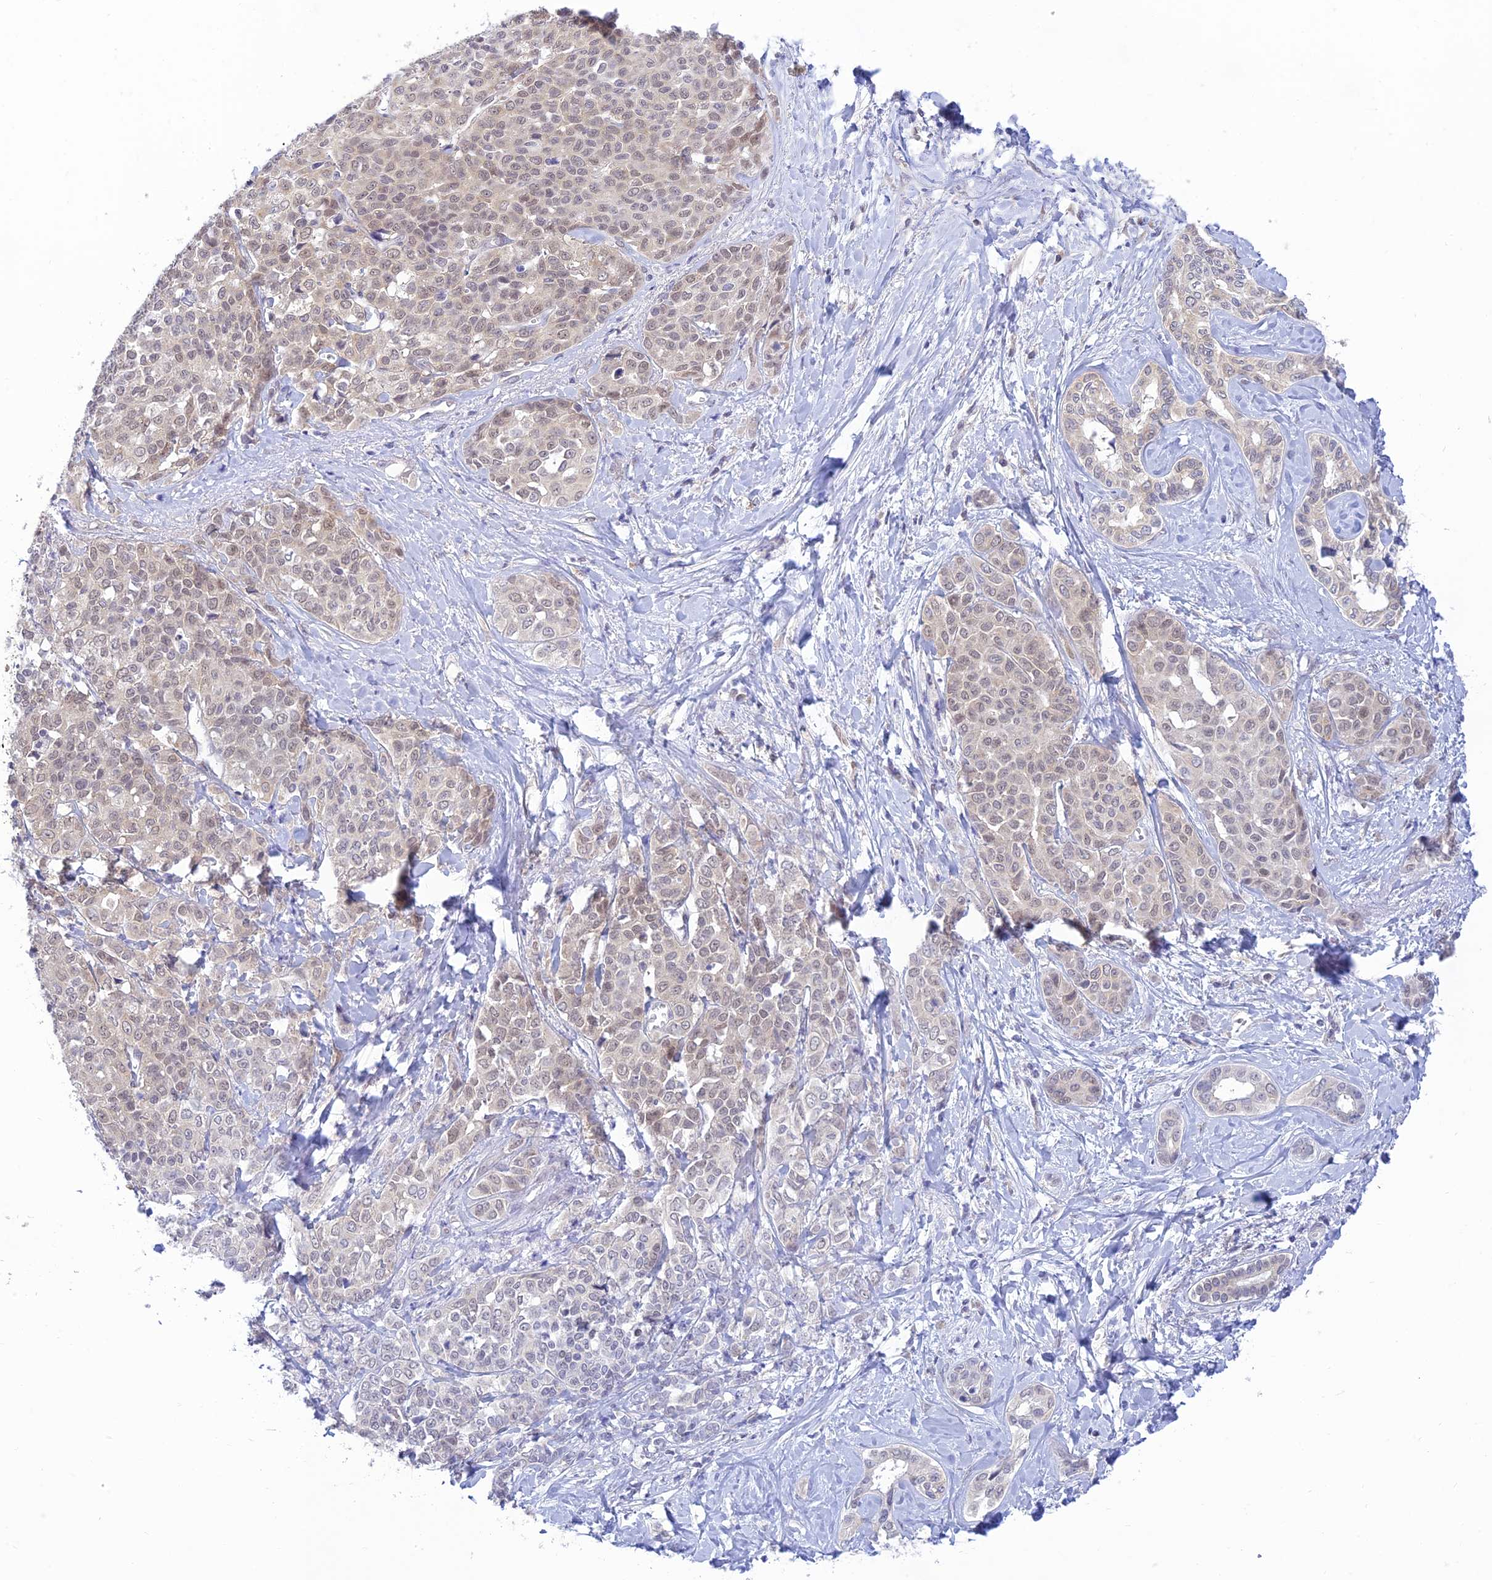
{"staining": {"intensity": "weak", "quantity": "25%-75%", "location": "nuclear"}, "tissue": "liver cancer", "cell_type": "Tumor cells", "image_type": "cancer", "snomed": [{"axis": "morphology", "description": "Cholangiocarcinoma"}, {"axis": "topography", "description": "Liver"}], "caption": "Immunohistochemical staining of human liver cancer reveals low levels of weak nuclear protein expression in about 25%-75% of tumor cells. Using DAB (brown) and hematoxylin (blue) stains, captured at high magnification using brightfield microscopy.", "gene": "SKIC8", "patient": {"sex": "female", "age": 77}}